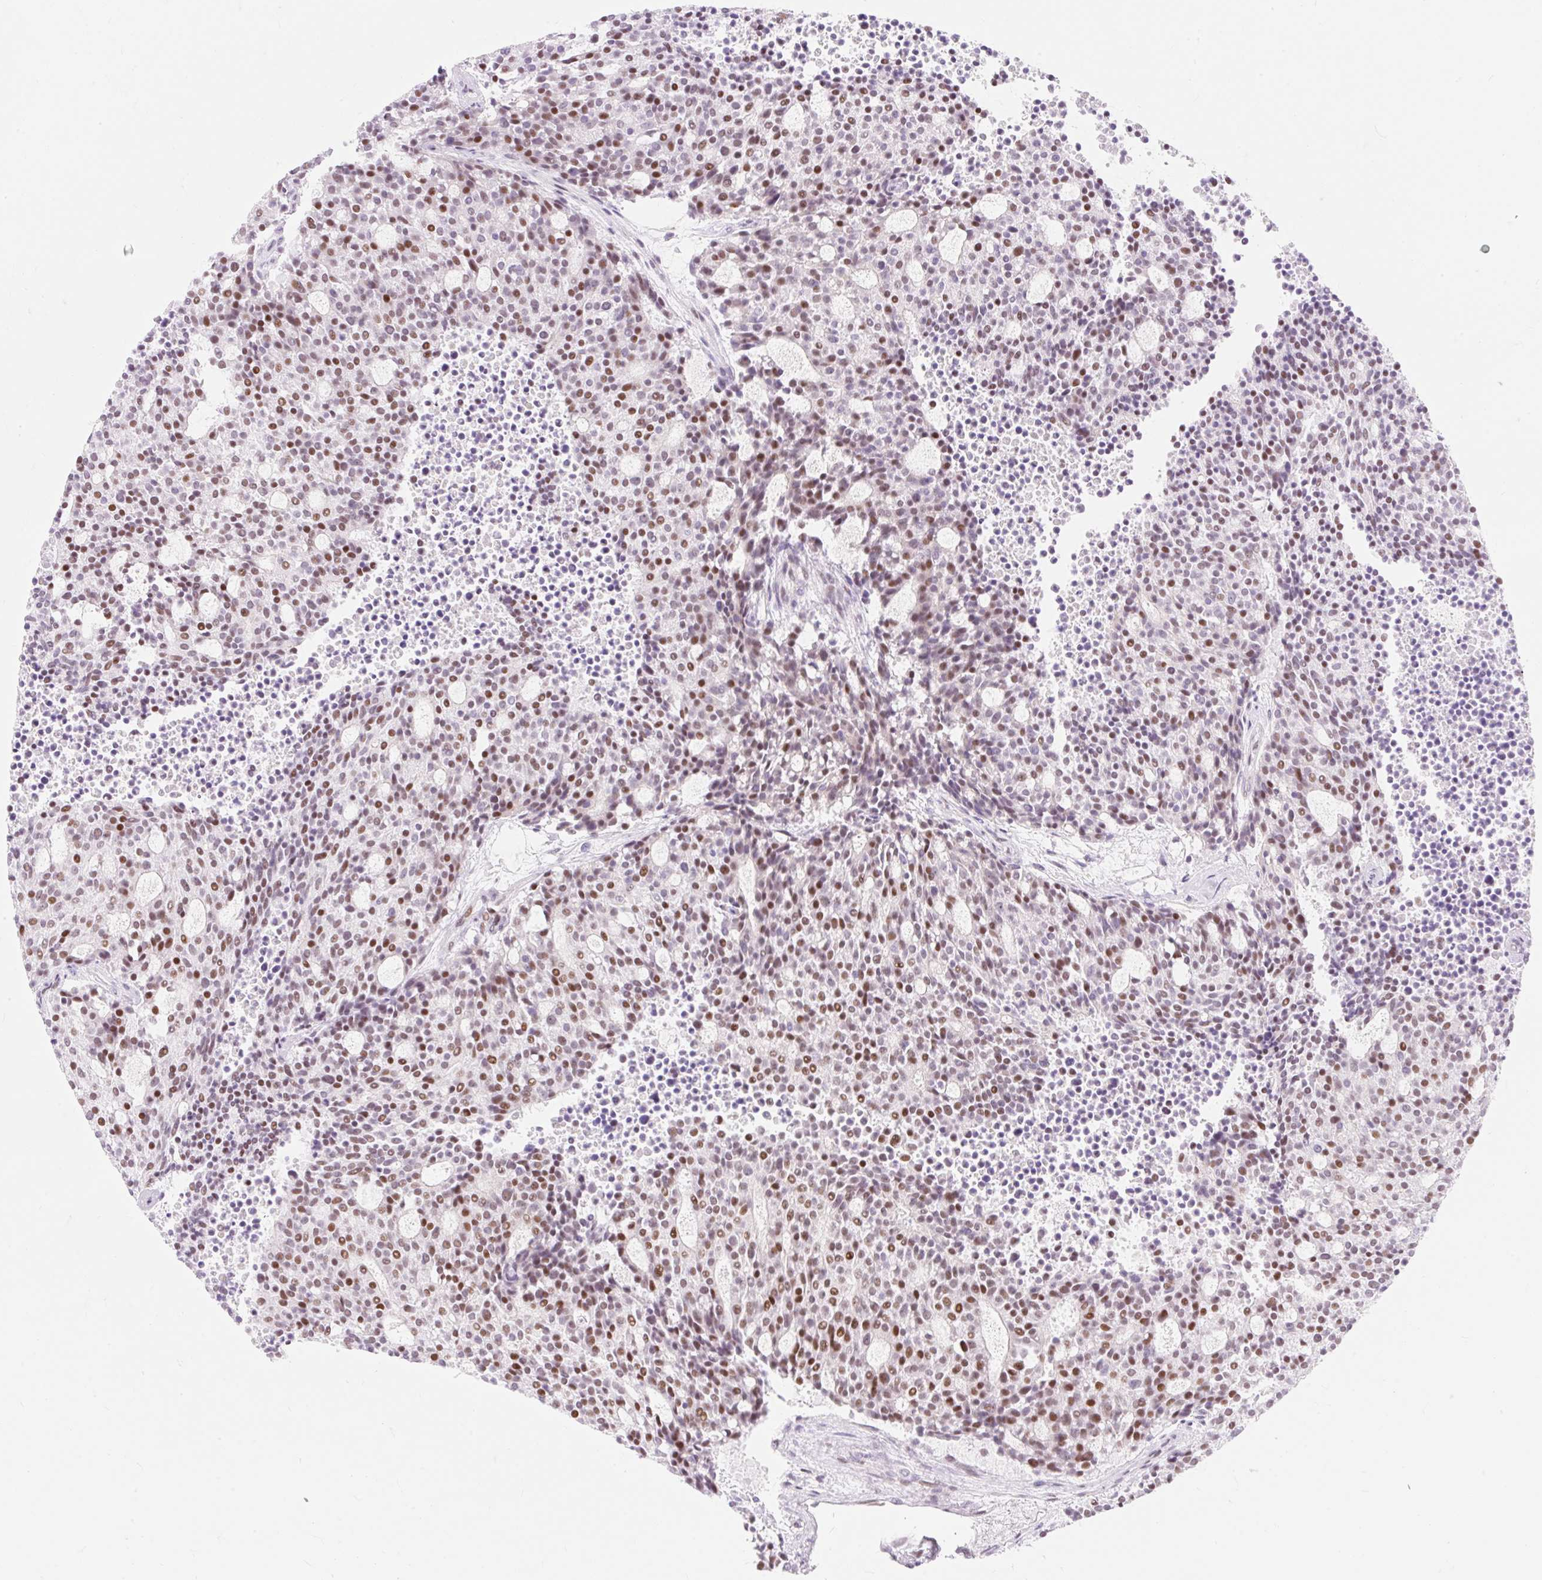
{"staining": {"intensity": "moderate", "quantity": ">75%", "location": "nuclear"}, "tissue": "carcinoid", "cell_type": "Tumor cells", "image_type": "cancer", "snomed": [{"axis": "morphology", "description": "Carcinoid, malignant, NOS"}, {"axis": "topography", "description": "Pancreas"}], "caption": "Immunohistochemistry of human carcinoid shows medium levels of moderate nuclear positivity in about >75% of tumor cells. The staining is performed using DAB (3,3'-diaminobenzidine) brown chromogen to label protein expression. The nuclei are counter-stained blue using hematoxylin.", "gene": "H2BW1", "patient": {"sex": "female", "age": 54}}